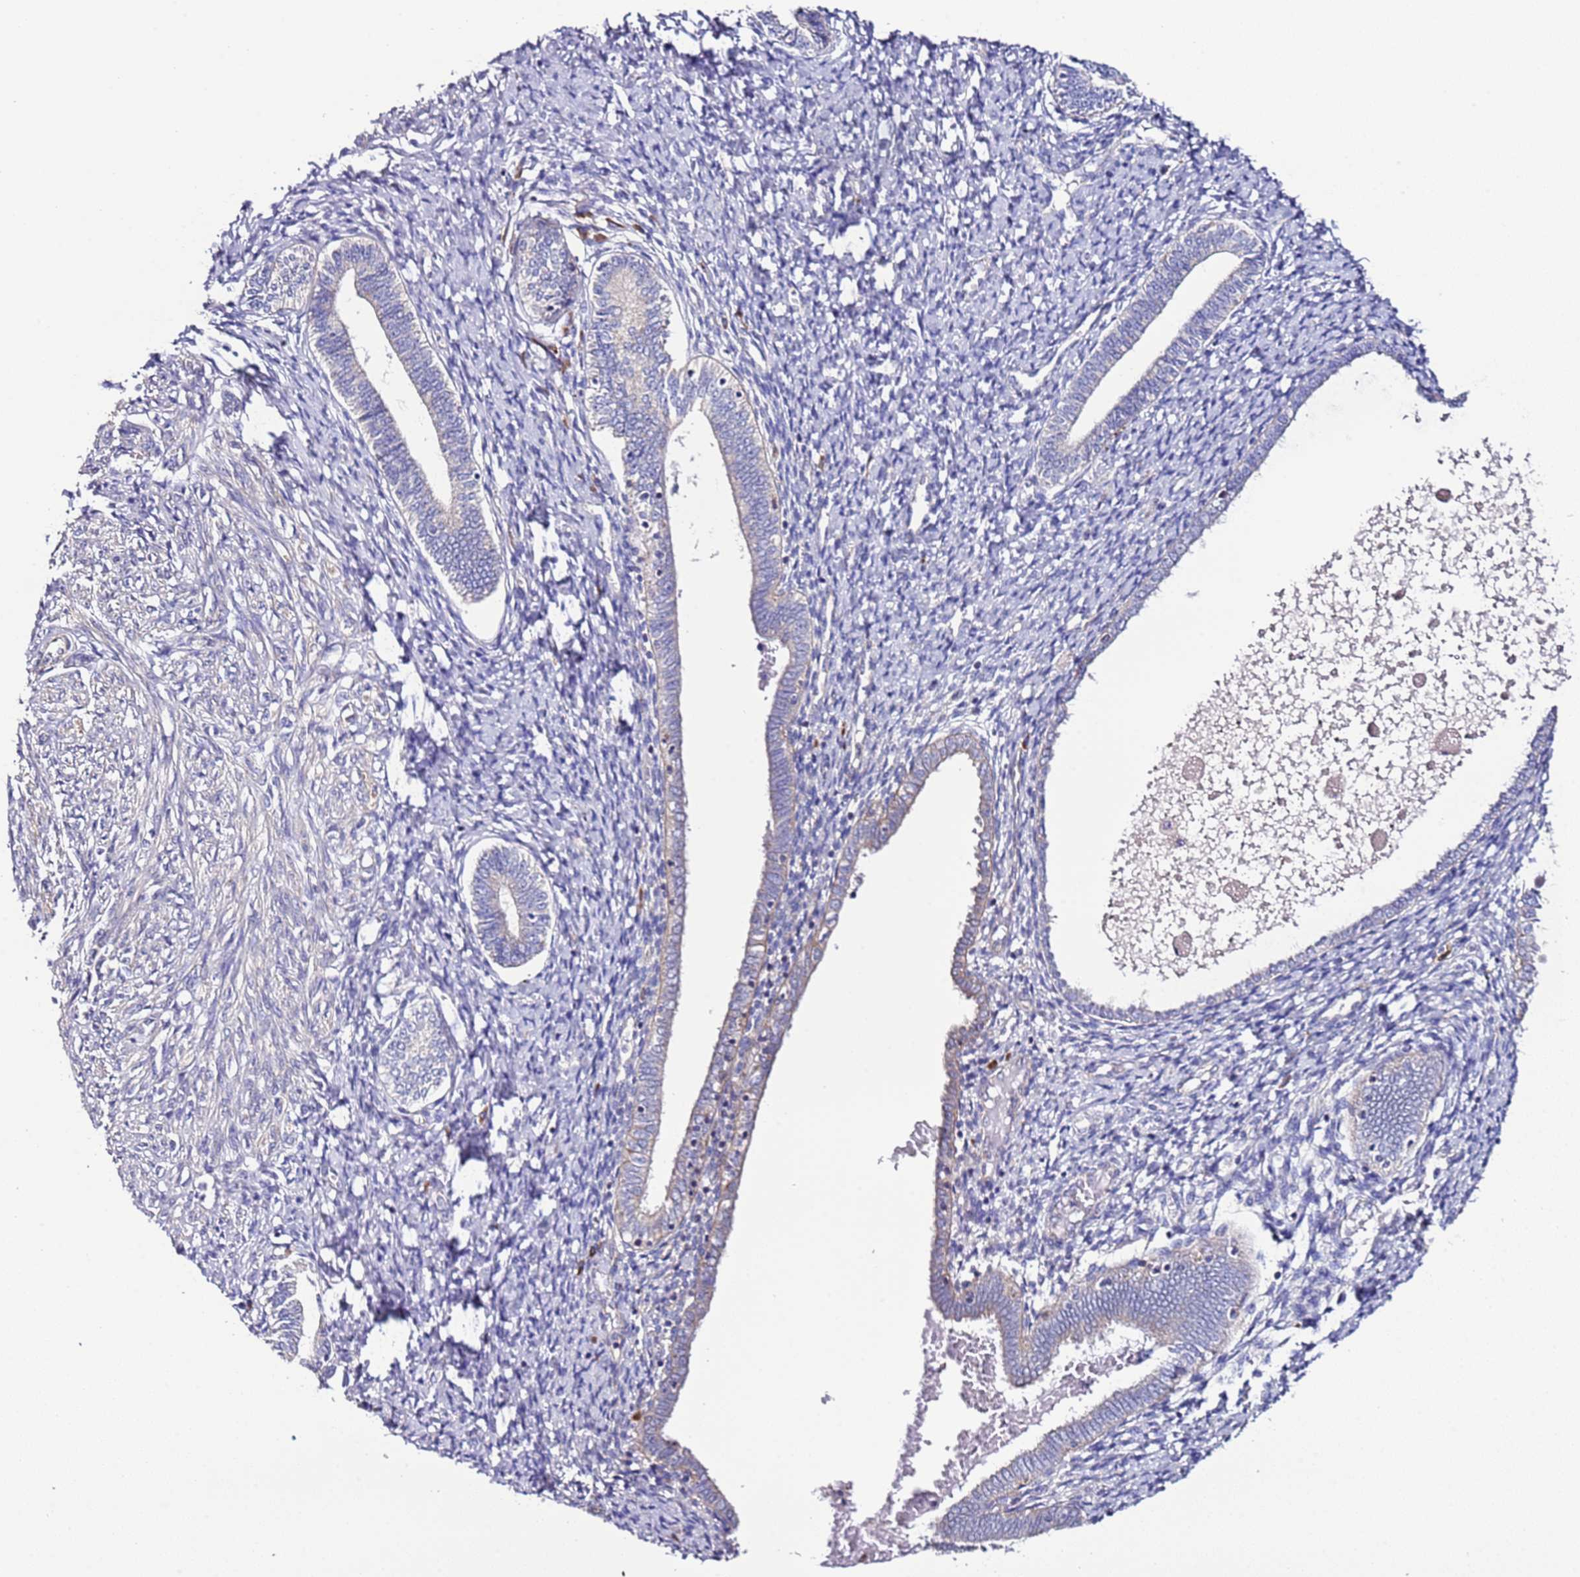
{"staining": {"intensity": "negative", "quantity": "none", "location": "none"}, "tissue": "endometrium", "cell_type": "Cells in endometrial stroma", "image_type": "normal", "snomed": [{"axis": "morphology", "description": "Normal tissue, NOS"}, {"axis": "topography", "description": "Endometrium"}], "caption": "Immunohistochemistry (IHC) of normal human endometrium demonstrates no staining in cells in endometrial stroma.", "gene": "SPCS1", "patient": {"sex": "female", "age": 72}}